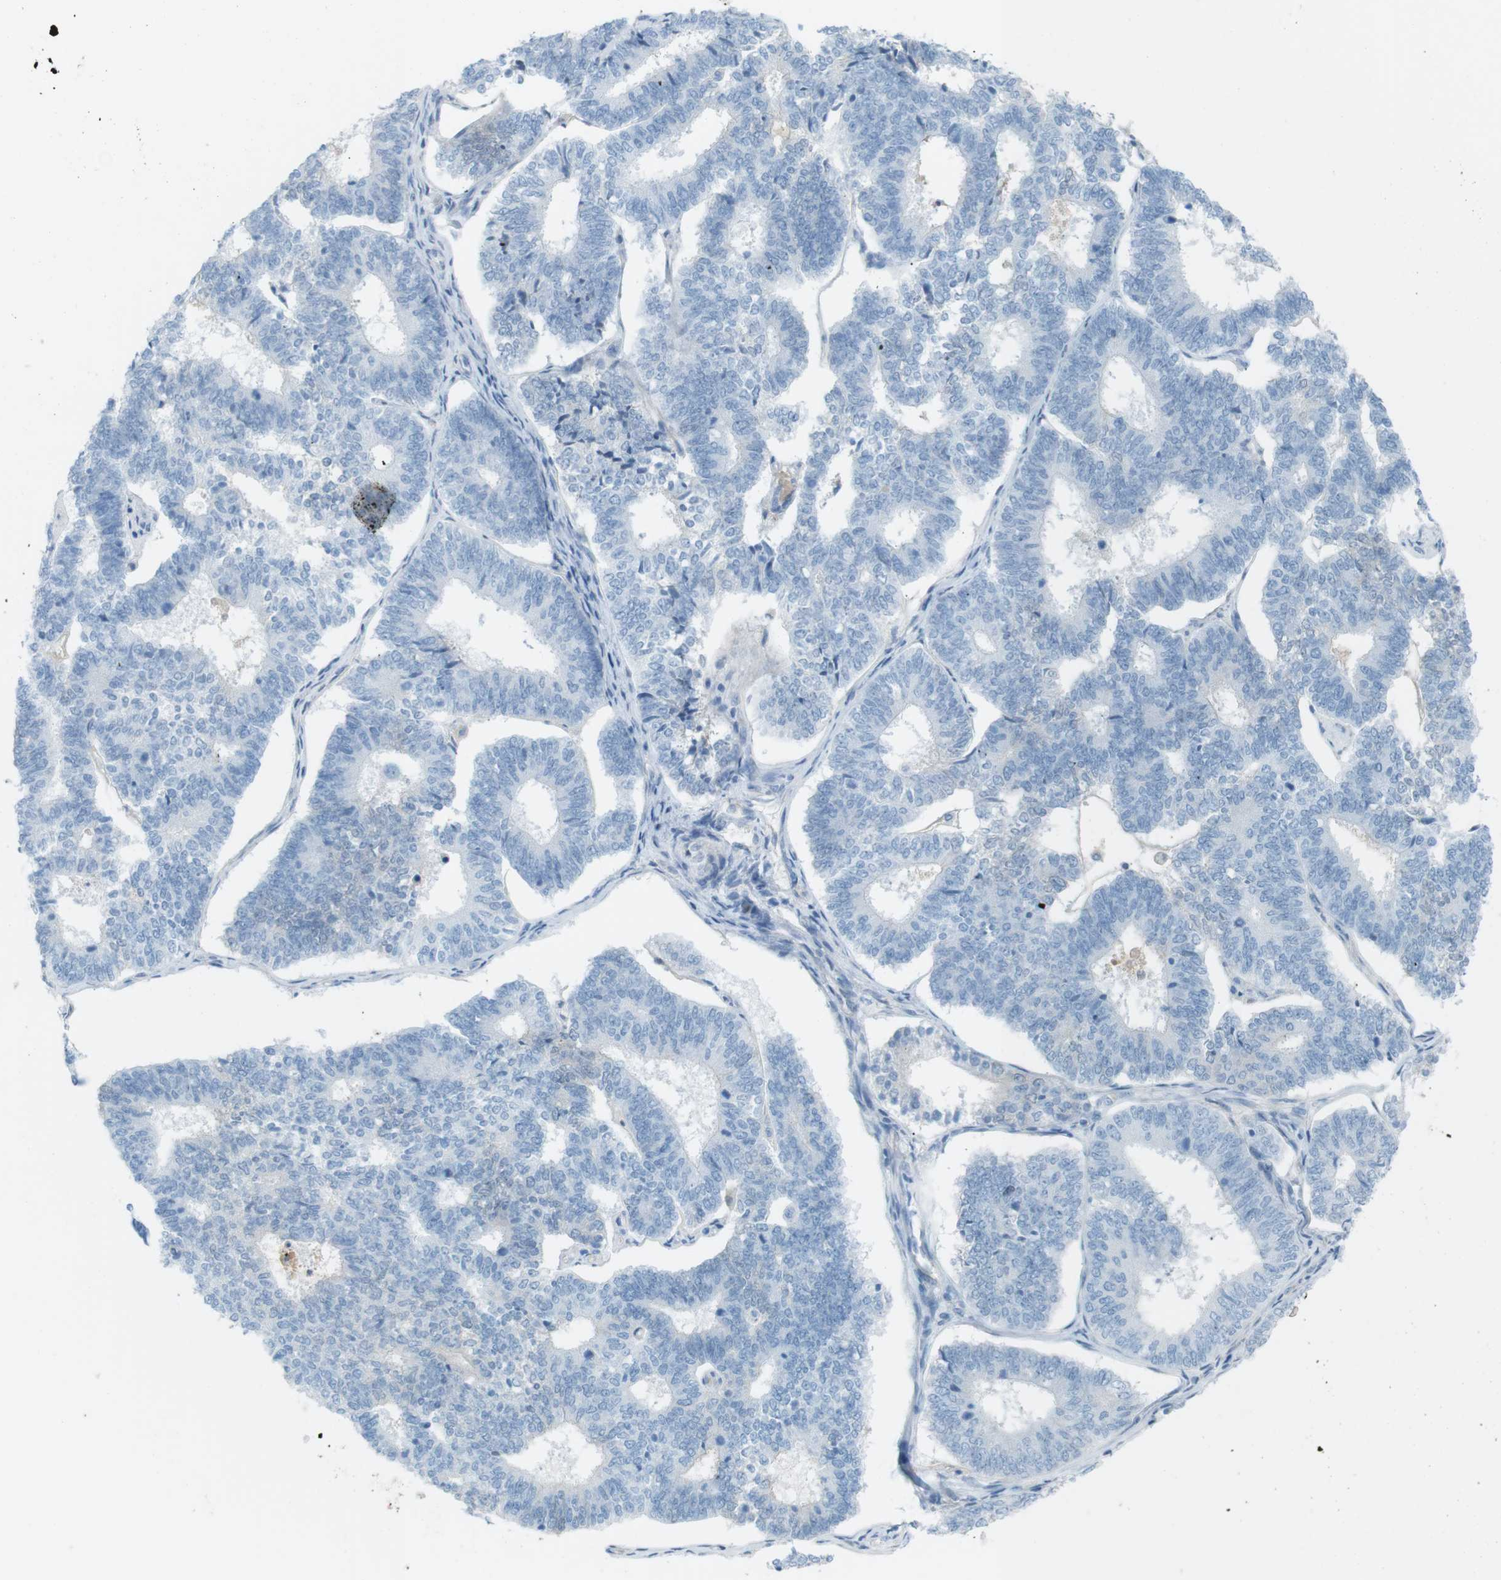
{"staining": {"intensity": "negative", "quantity": "none", "location": "none"}, "tissue": "endometrial cancer", "cell_type": "Tumor cells", "image_type": "cancer", "snomed": [{"axis": "morphology", "description": "Adenocarcinoma, NOS"}, {"axis": "topography", "description": "Endometrium"}], "caption": "Immunohistochemistry (IHC) of human endometrial cancer (adenocarcinoma) reveals no expression in tumor cells.", "gene": "AZGP1", "patient": {"sex": "female", "age": 70}}